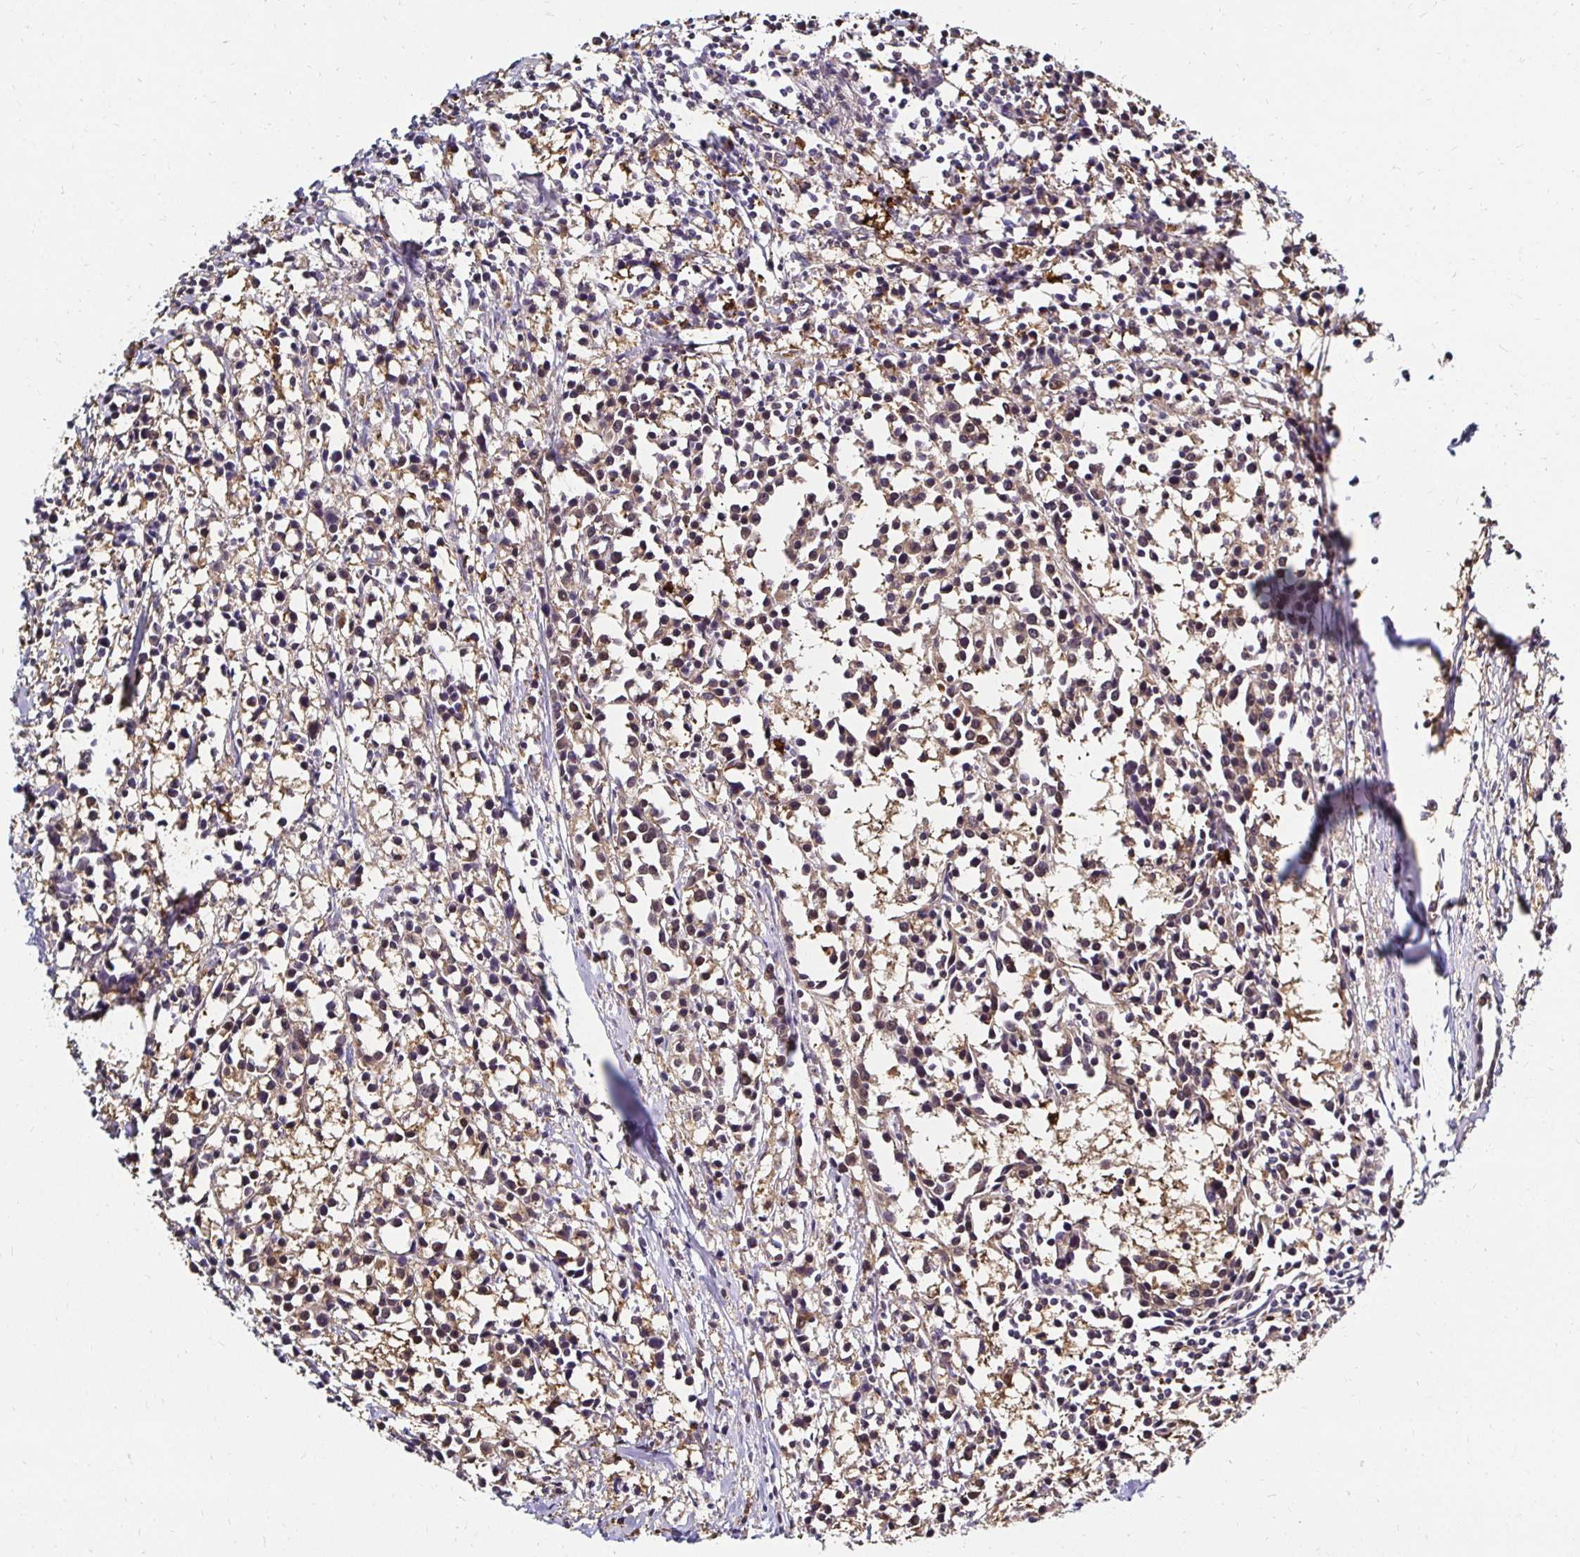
{"staining": {"intensity": "weak", "quantity": "25%-75%", "location": "cytoplasmic/membranous"}, "tissue": "breast cancer", "cell_type": "Tumor cells", "image_type": "cancer", "snomed": [{"axis": "morphology", "description": "Duct carcinoma"}, {"axis": "topography", "description": "Breast"}], "caption": "Tumor cells demonstrate low levels of weak cytoplasmic/membranous staining in approximately 25%-75% of cells in human infiltrating ductal carcinoma (breast).", "gene": "TXN", "patient": {"sex": "female", "age": 80}}